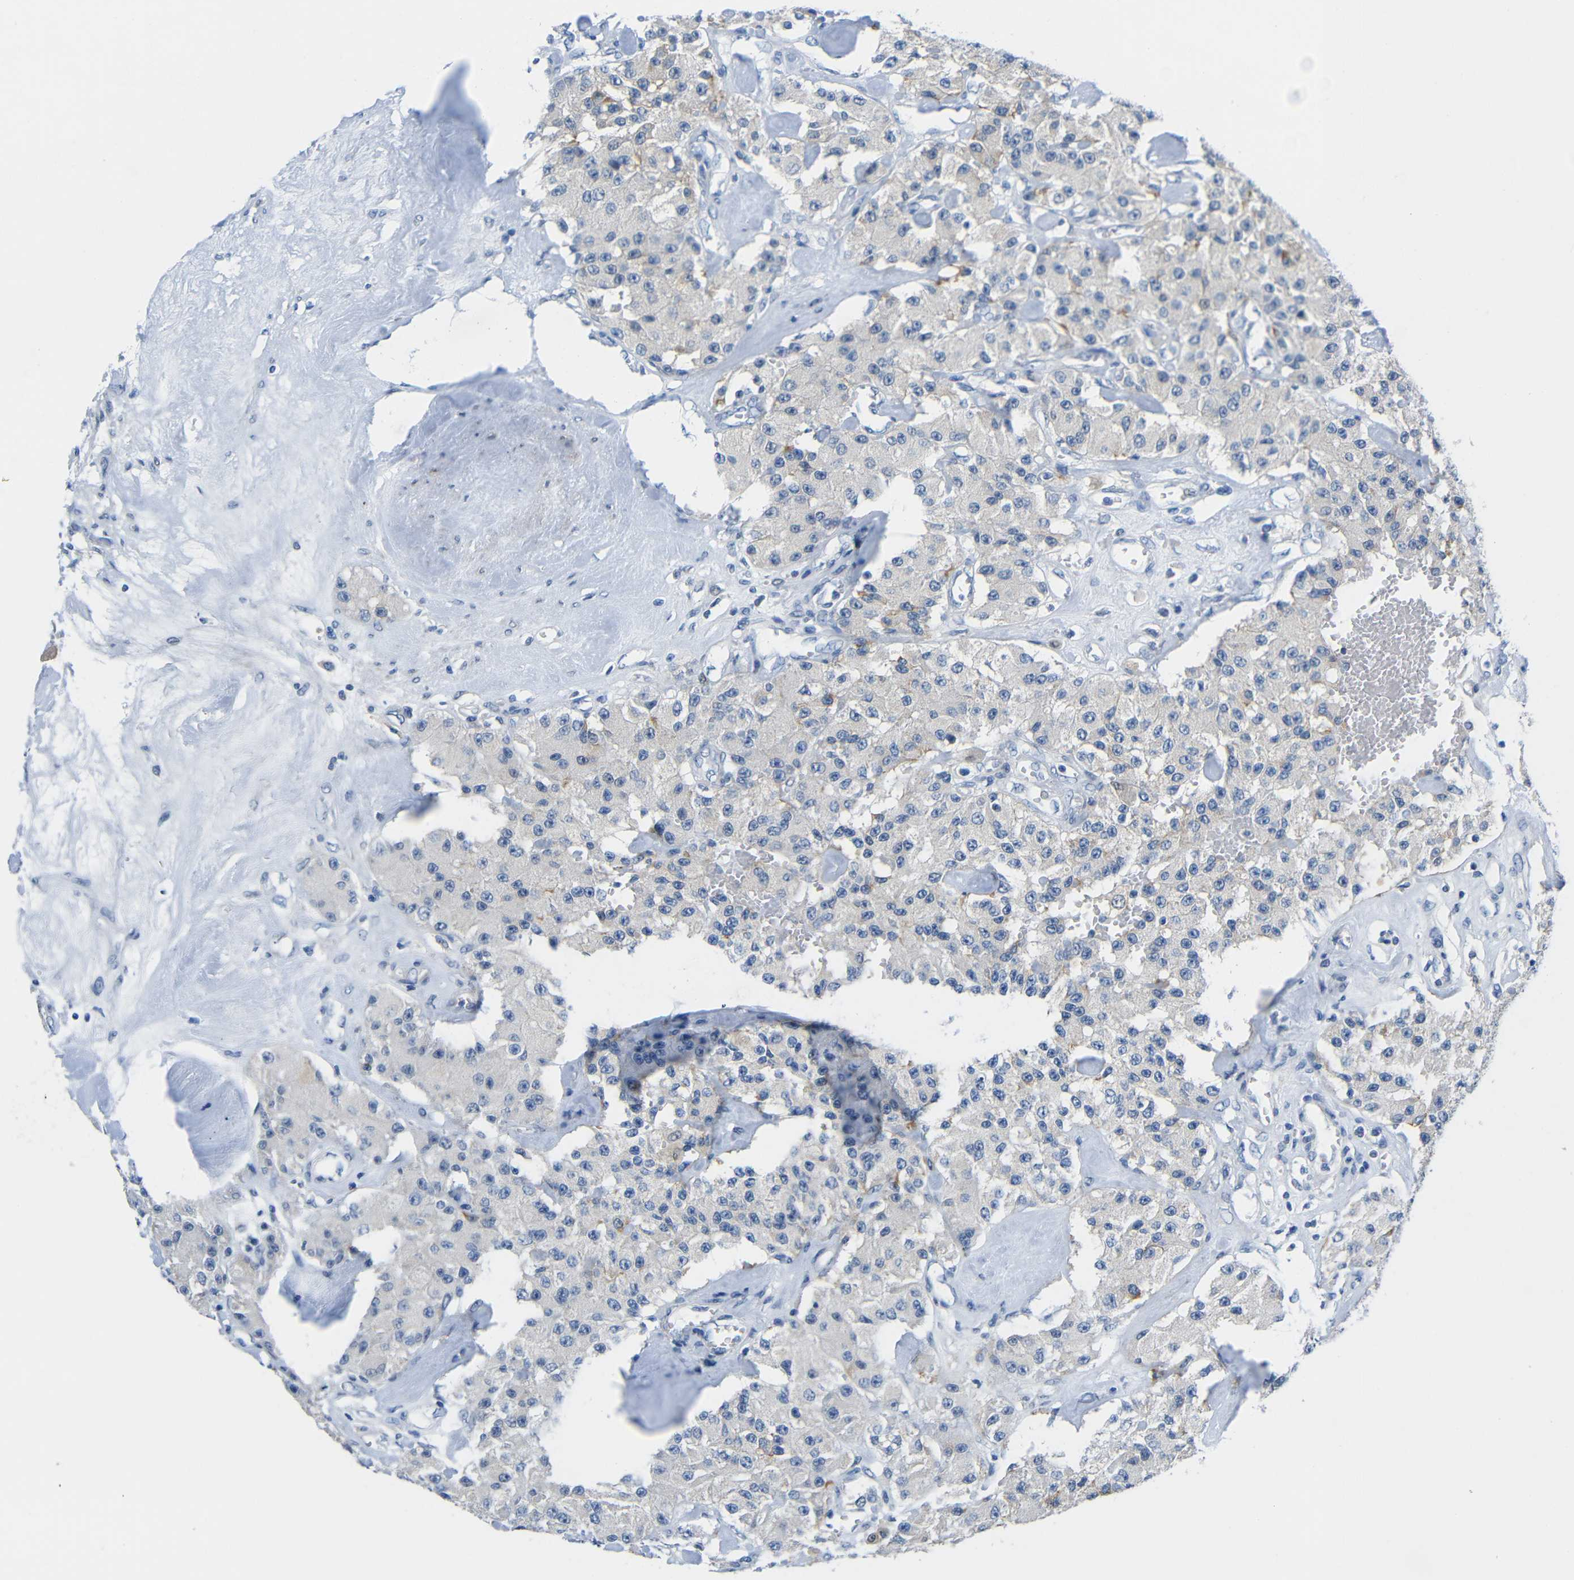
{"staining": {"intensity": "negative", "quantity": "none", "location": "none"}, "tissue": "carcinoid", "cell_type": "Tumor cells", "image_type": "cancer", "snomed": [{"axis": "morphology", "description": "Carcinoid, malignant, NOS"}, {"axis": "topography", "description": "Pancreas"}], "caption": "High power microscopy histopathology image of an immunohistochemistry photomicrograph of carcinoid, revealing no significant expression in tumor cells.", "gene": "NEGR1", "patient": {"sex": "male", "age": 41}}